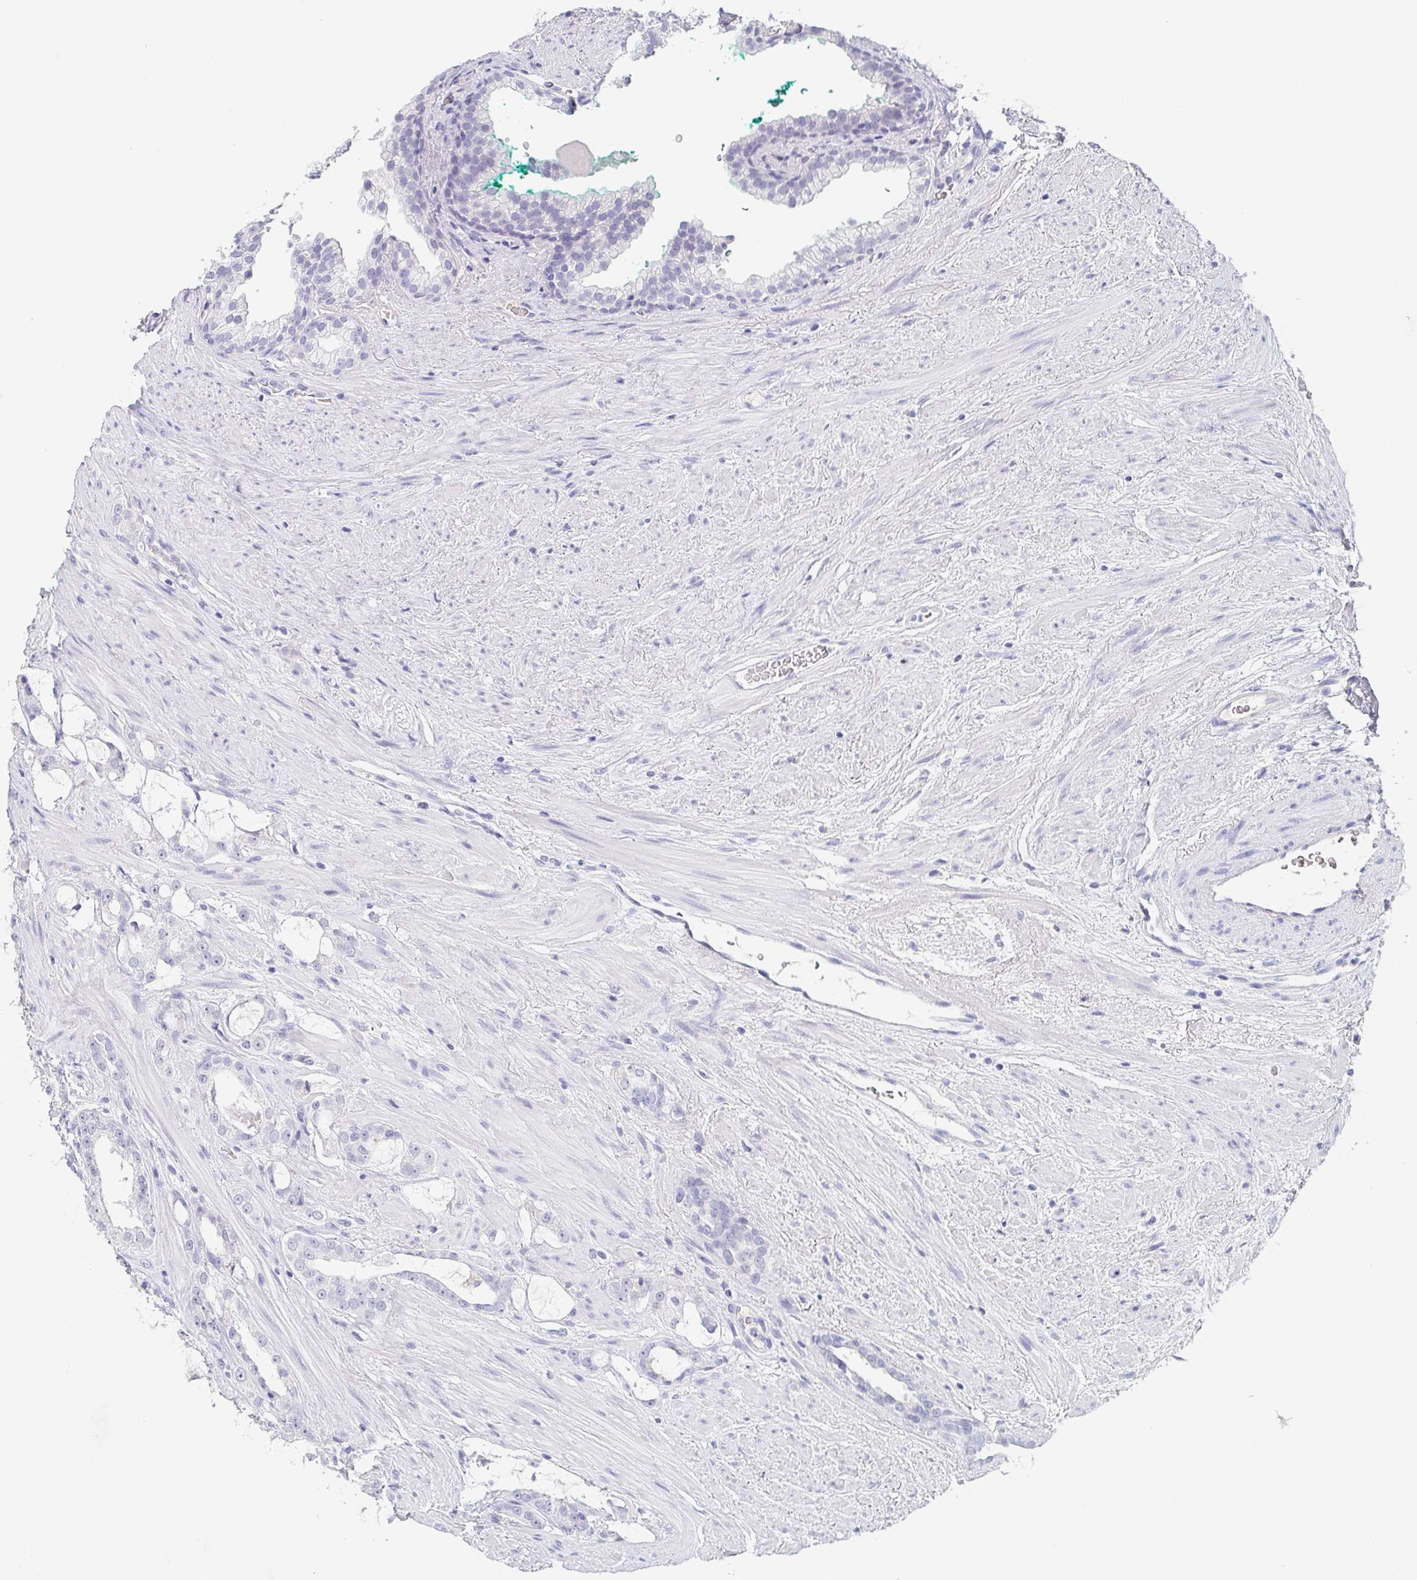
{"staining": {"intensity": "negative", "quantity": "none", "location": "none"}, "tissue": "prostate cancer", "cell_type": "Tumor cells", "image_type": "cancer", "snomed": [{"axis": "morphology", "description": "Adenocarcinoma, High grade"}, {"axis": "topography", "description": "Prostate"}], "caption": "Tumor cells are negative for brown protein staining in prostate cancer.", "gene": "ITLN1", "patient": {"sex": "male", "age": 65}}